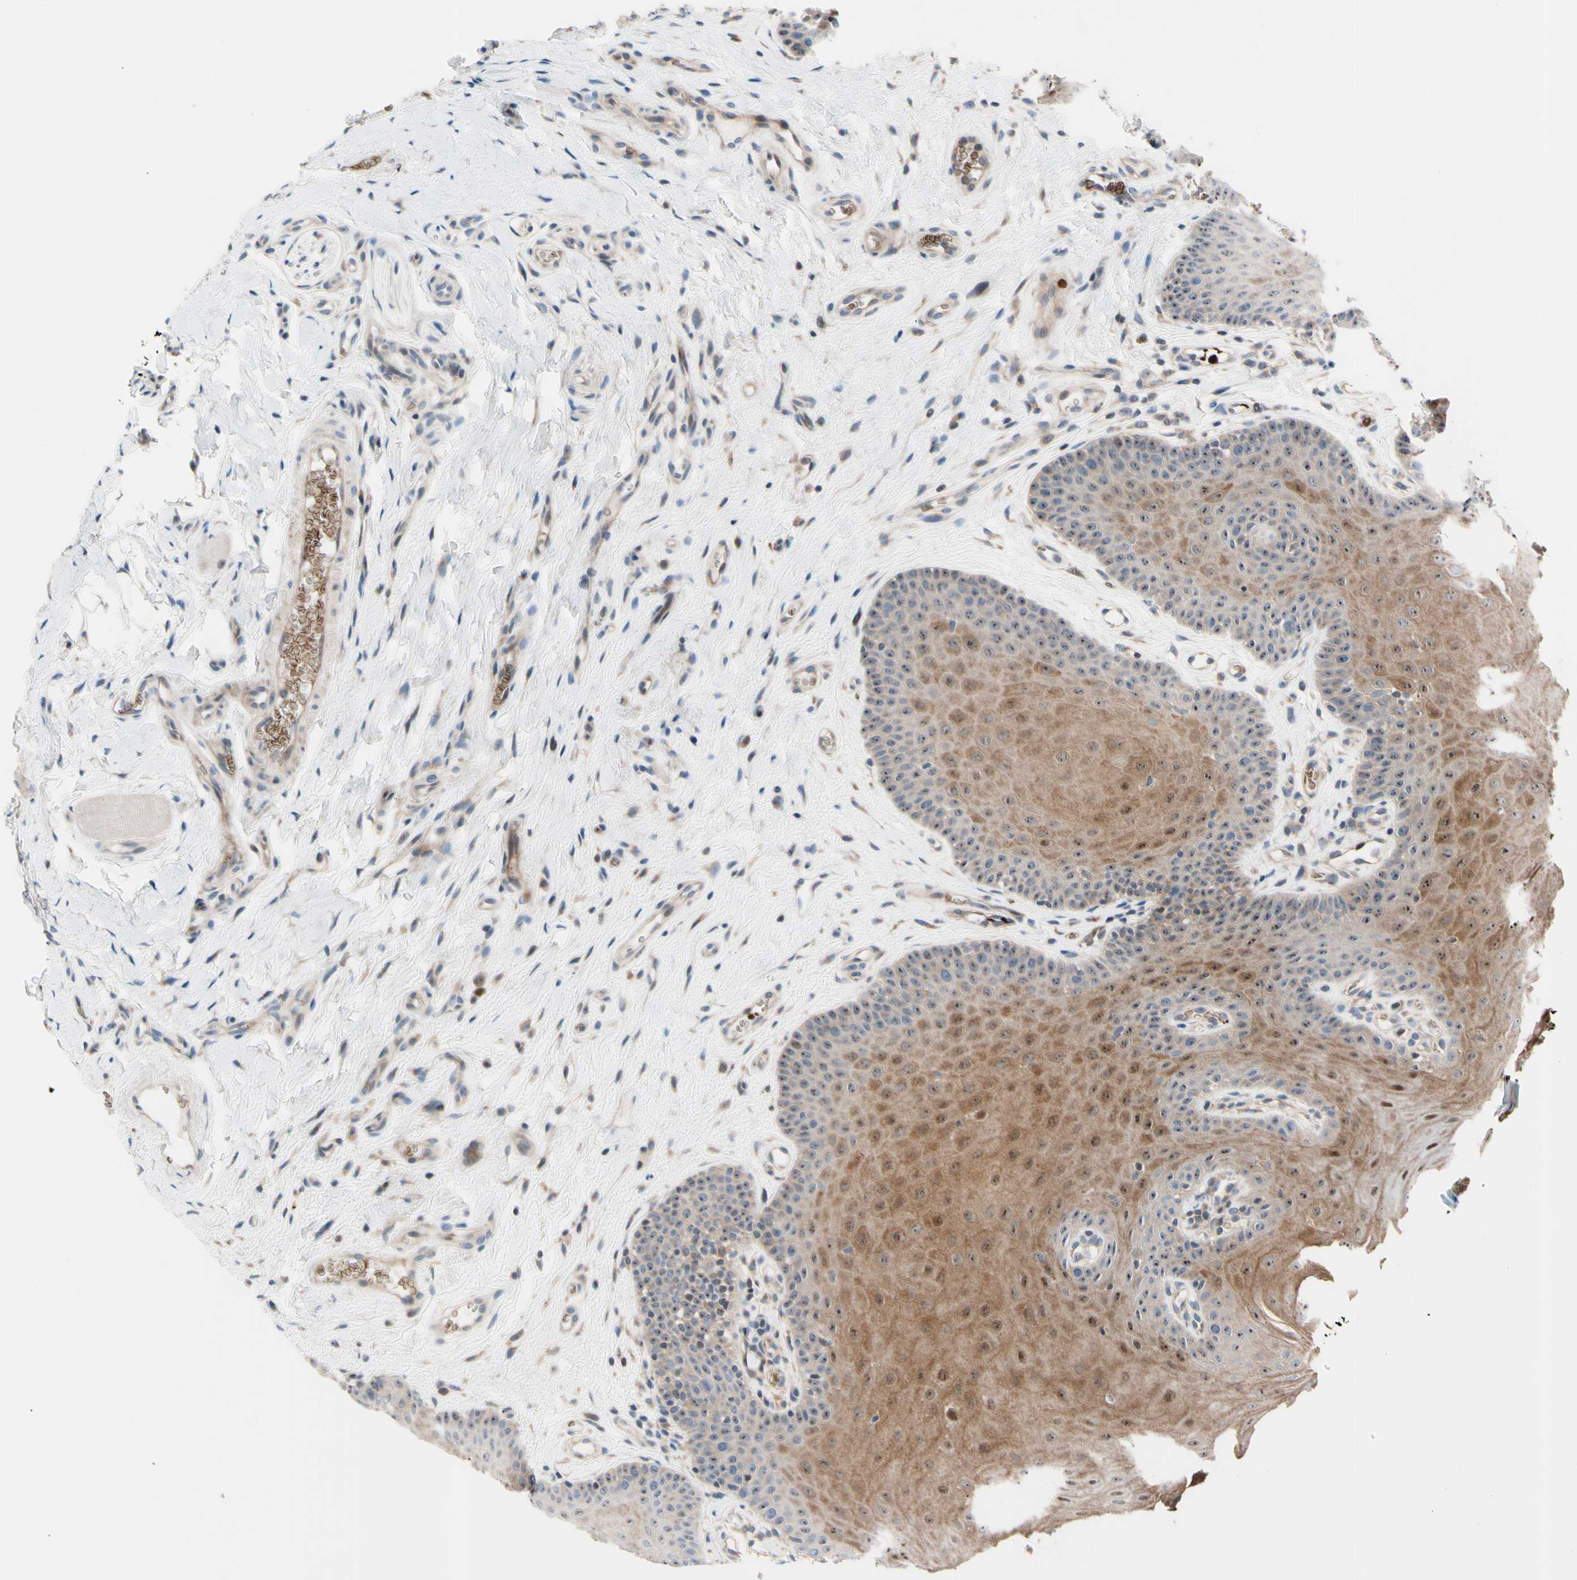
{"staining": {"intensity": "strong", "quantity": ">75%", "location": "cytoplasmic/membranous,nuclear"}, "tissue": "oral mucosa", "cell_type": "Squamous epithelial cells", "image_type": "normal", "snomed": [{"axis": "morphology", "description": "Normal tissue, NOS"}, {"axis": "topography", "description": "Skeletal muscle"}, {"axis": "topography", "description": "Oral tissue"}], "caption": "Squamous epithelial cells display high levels of strong cytoplasmic/membranous,nuclear staining in about >75% of cells in benign human oral mucosa.", "gene": "USP9X", "patient": {"sex": "male", "age": 58}}